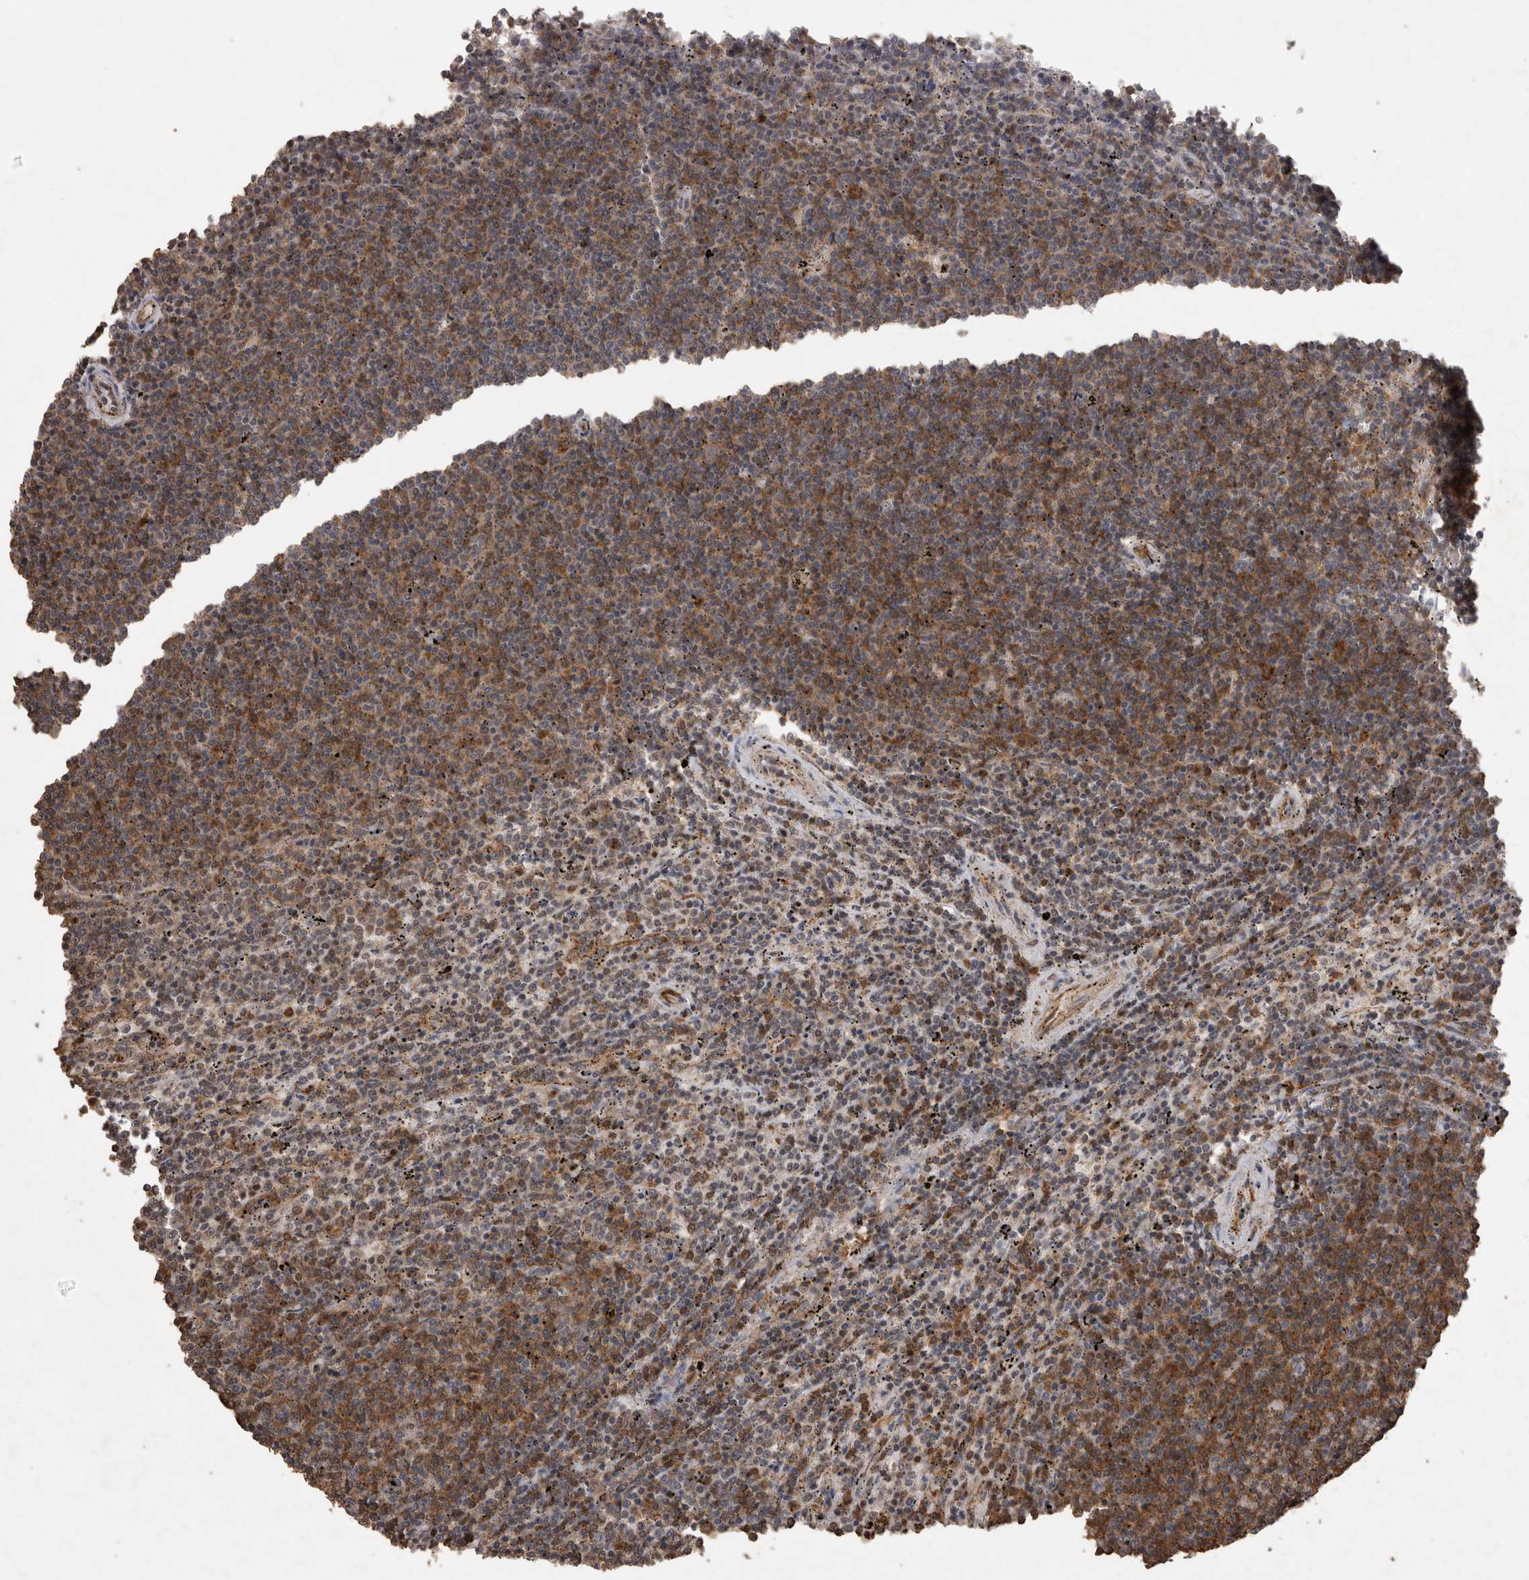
{"staining": {"intensity": "moderate", "quantity": ">75%", "location": "cytoplasmic/membranous"}, "tissue": "lymphoma", "cell_type": "Tumor cells", "image_type": "cancer", "snomed": [{"axis": "morphology", "description": "Malignant lymphoma, non-Hodgkin's type, Low grade"}, {"axis": "topography", "description": "Spleen"}], "caption": "Moderate cytoplasmic/membranous expression is appreciated in about >75% of tumor cells in malignant lymphoma, non-Hodgkin's type (low-grade).", "gene": "PINK1", "patient": {"sex": "female", "age": 50}}